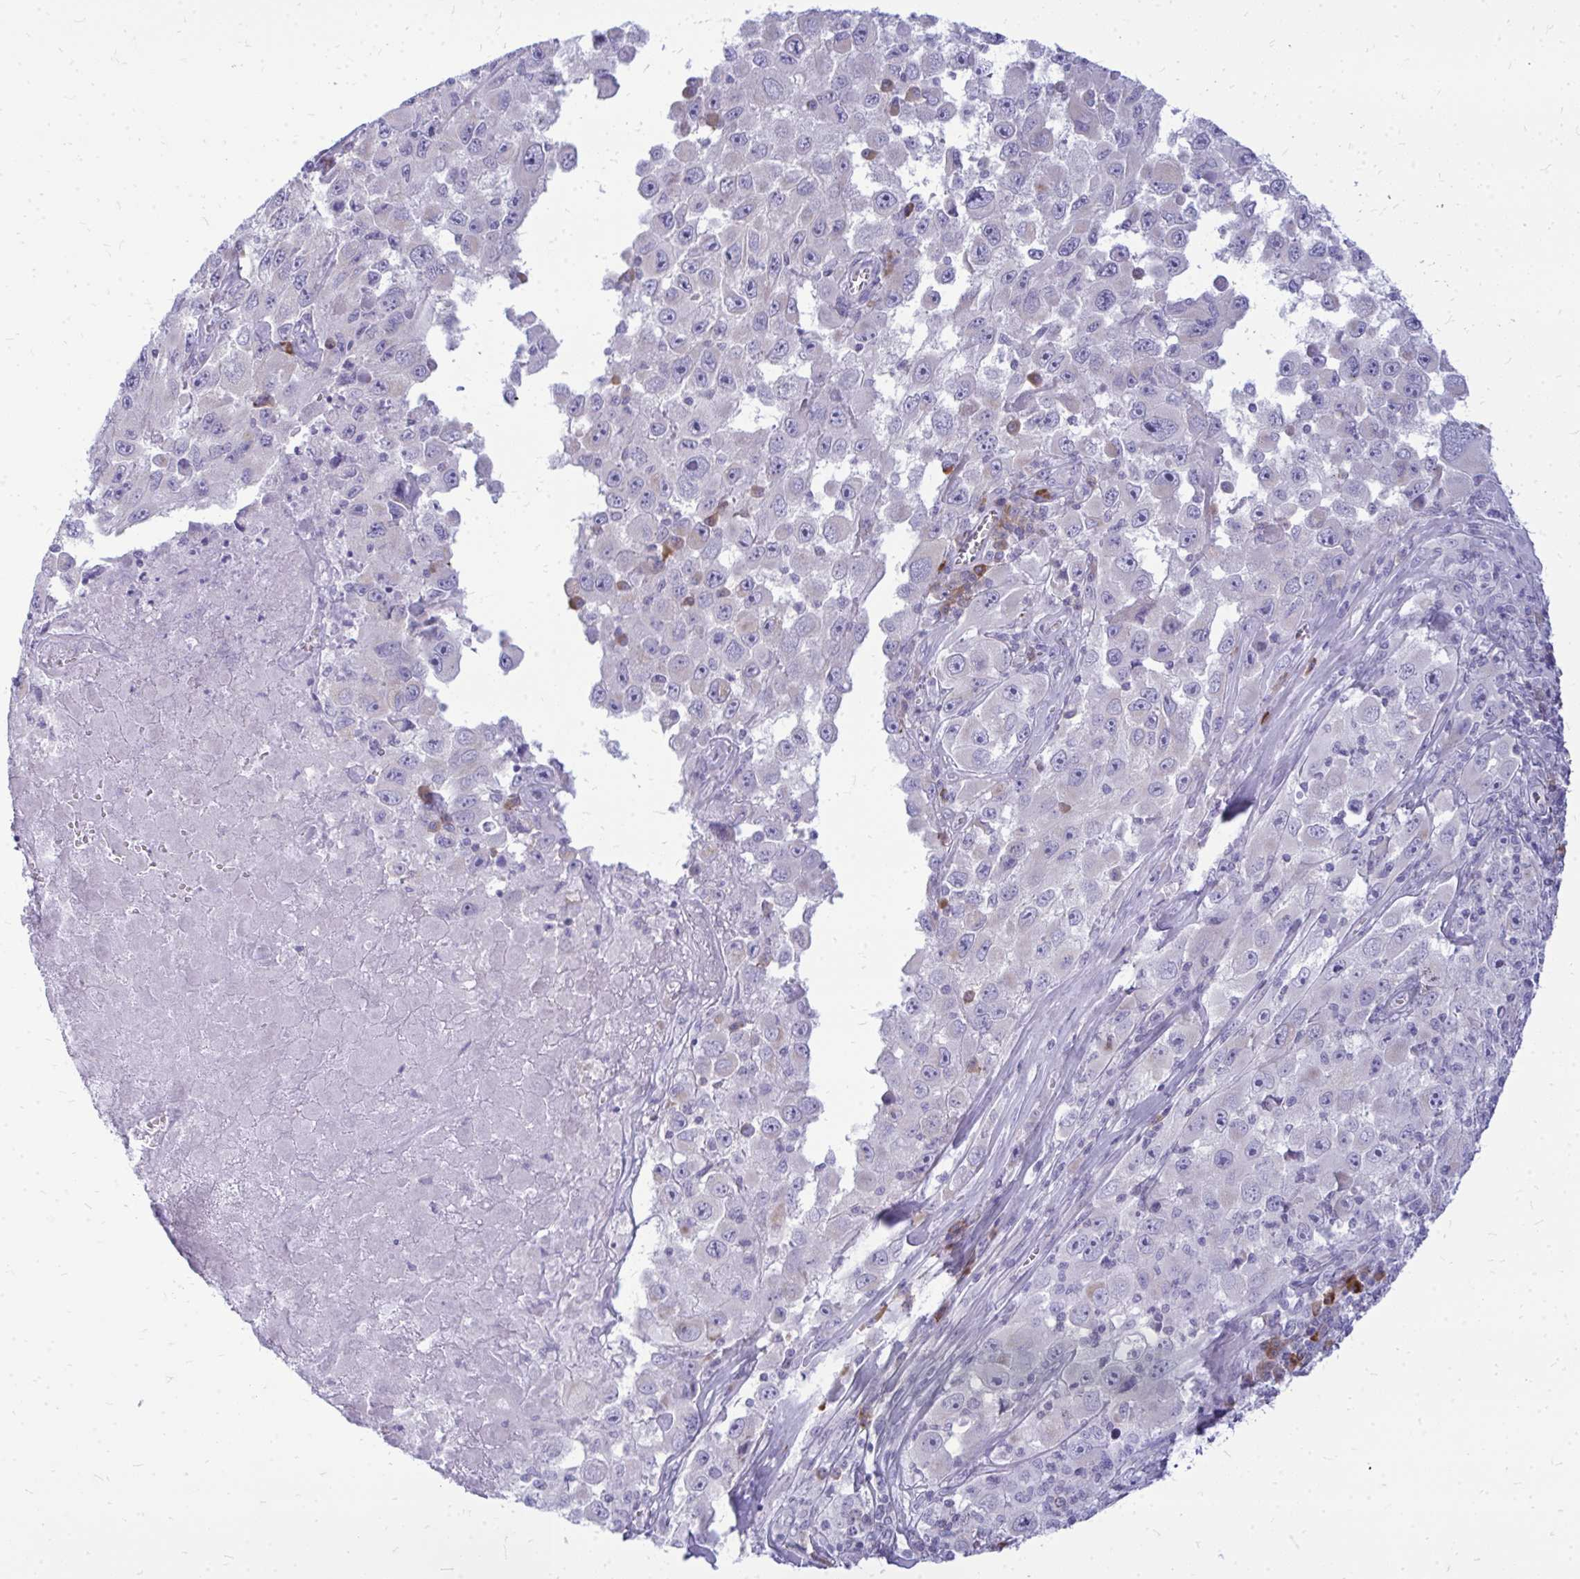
{"staining": {"intensity": "negative", "quantity": "none", "location": "none"}, "tissue": "melanoma", "cell_type": "Tumor cells", "image_type": "cancer", "snomed": [{"axis": "morphology", "description": "Malignant melanoma, Metastatic site"}, {"axis": "topography", "description": "Lymph node"}], "caption": "A high-resolution image shows IHC staining of malignant melanoma (metastatic site), which demonstrates no significant staining in tumor cells.", "gene": "TSPEAR", "patient": {"sex": "female", "age": 67}}